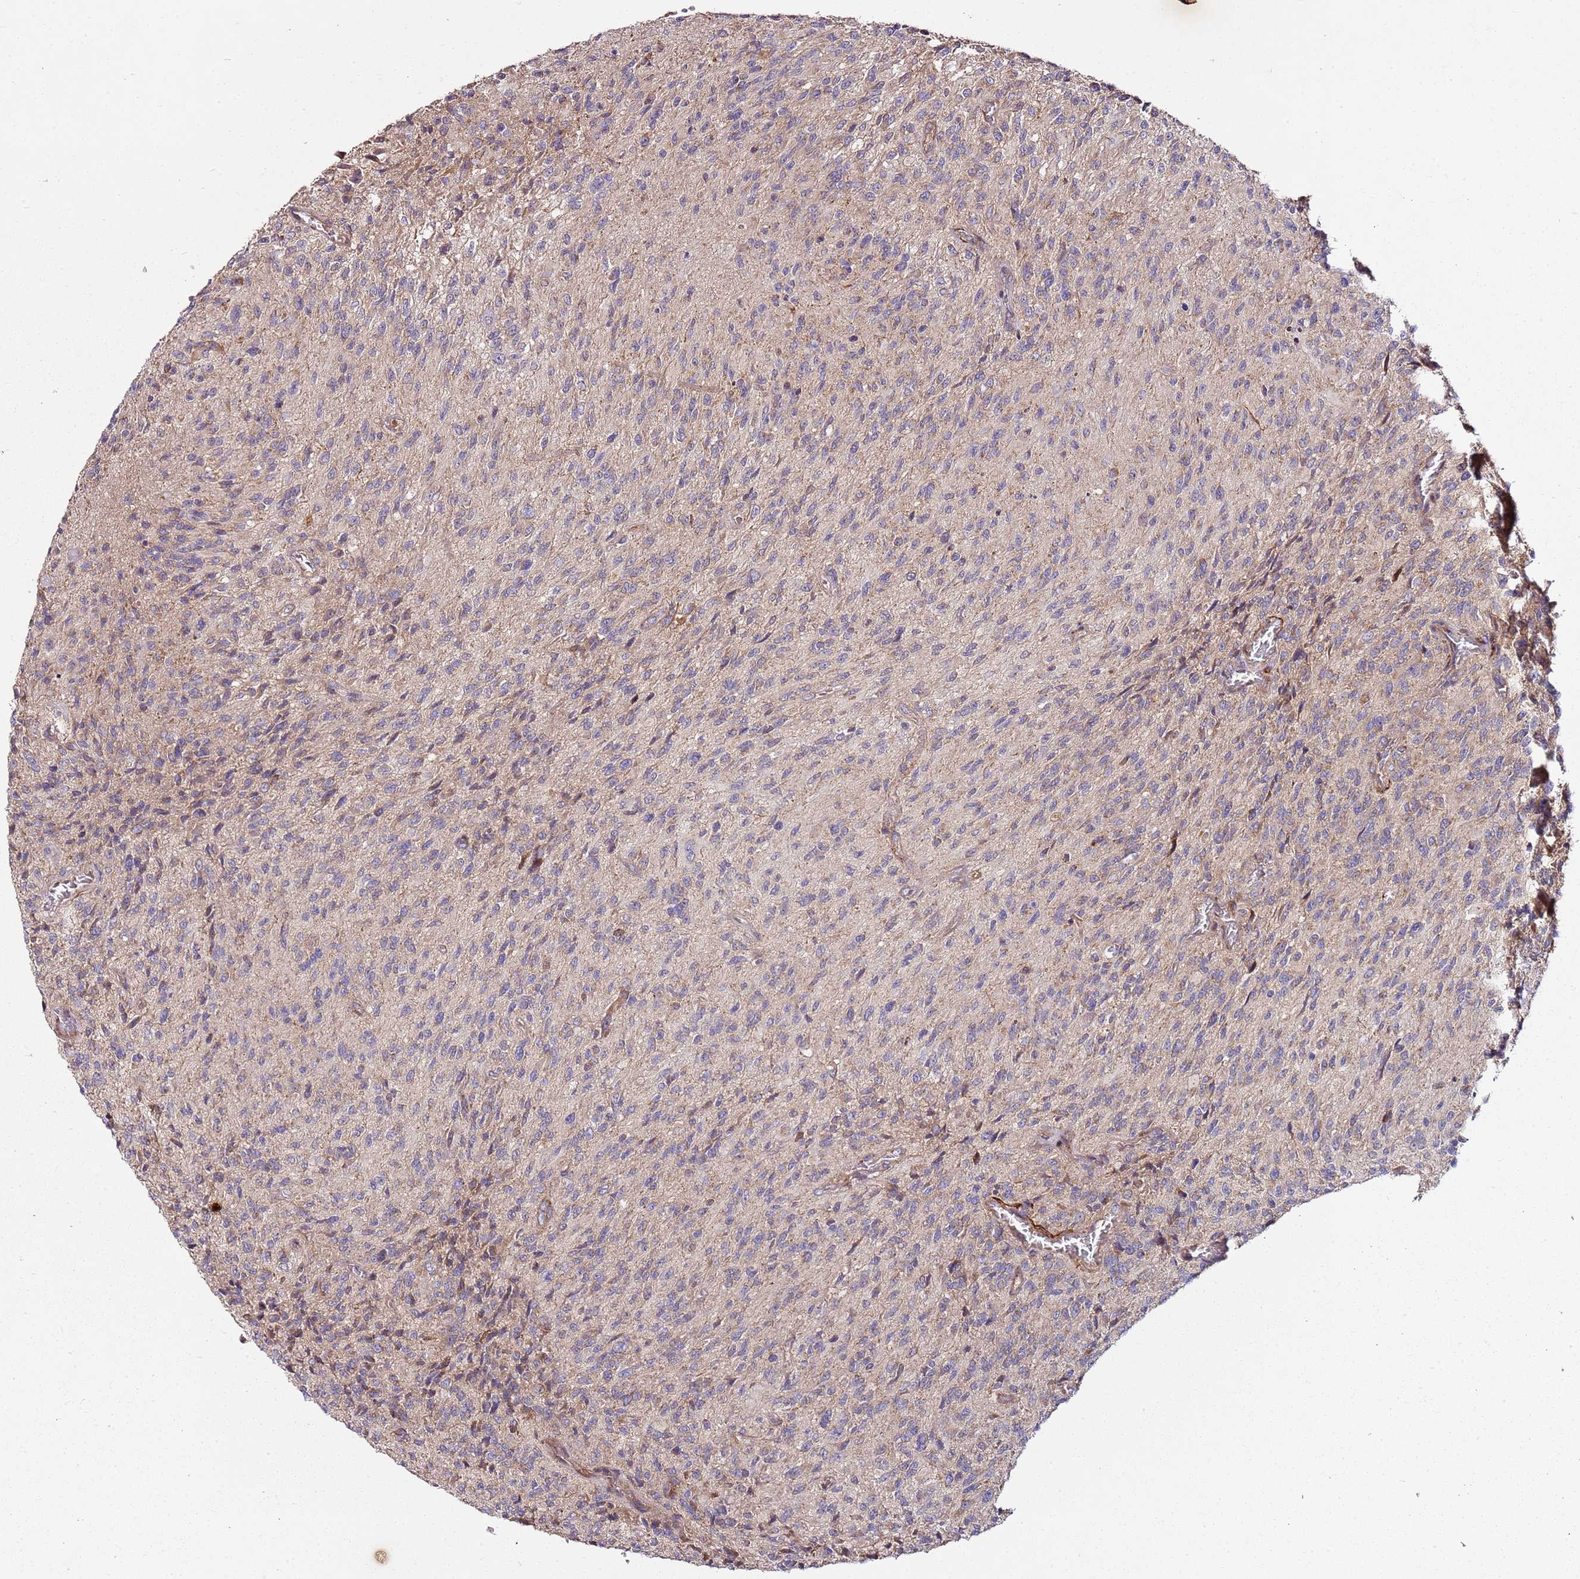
{"staining": {"intensity": "weak", "quantity": "25%-75%", "location": "cytoplasmic/membranous"}, "tissue": "glioma", "cell_type": "Tumor cells", "image_type": "cancer", "snomed": [{"axis": "morphology", "description": "Normal tissue, NOS"}, {"axis": "morphology", "description": "Glioma, malignant, High grade"}, {"axis": "topography", "description": "Cerebral cortex"}], "caption": "Glioma tissue shows weak cytoplasmic/membranous staining in approximately 25%-75% of tumor cells", "gene": "KRTAP21-3", "patient": {"sex": "male", "age": 56}}